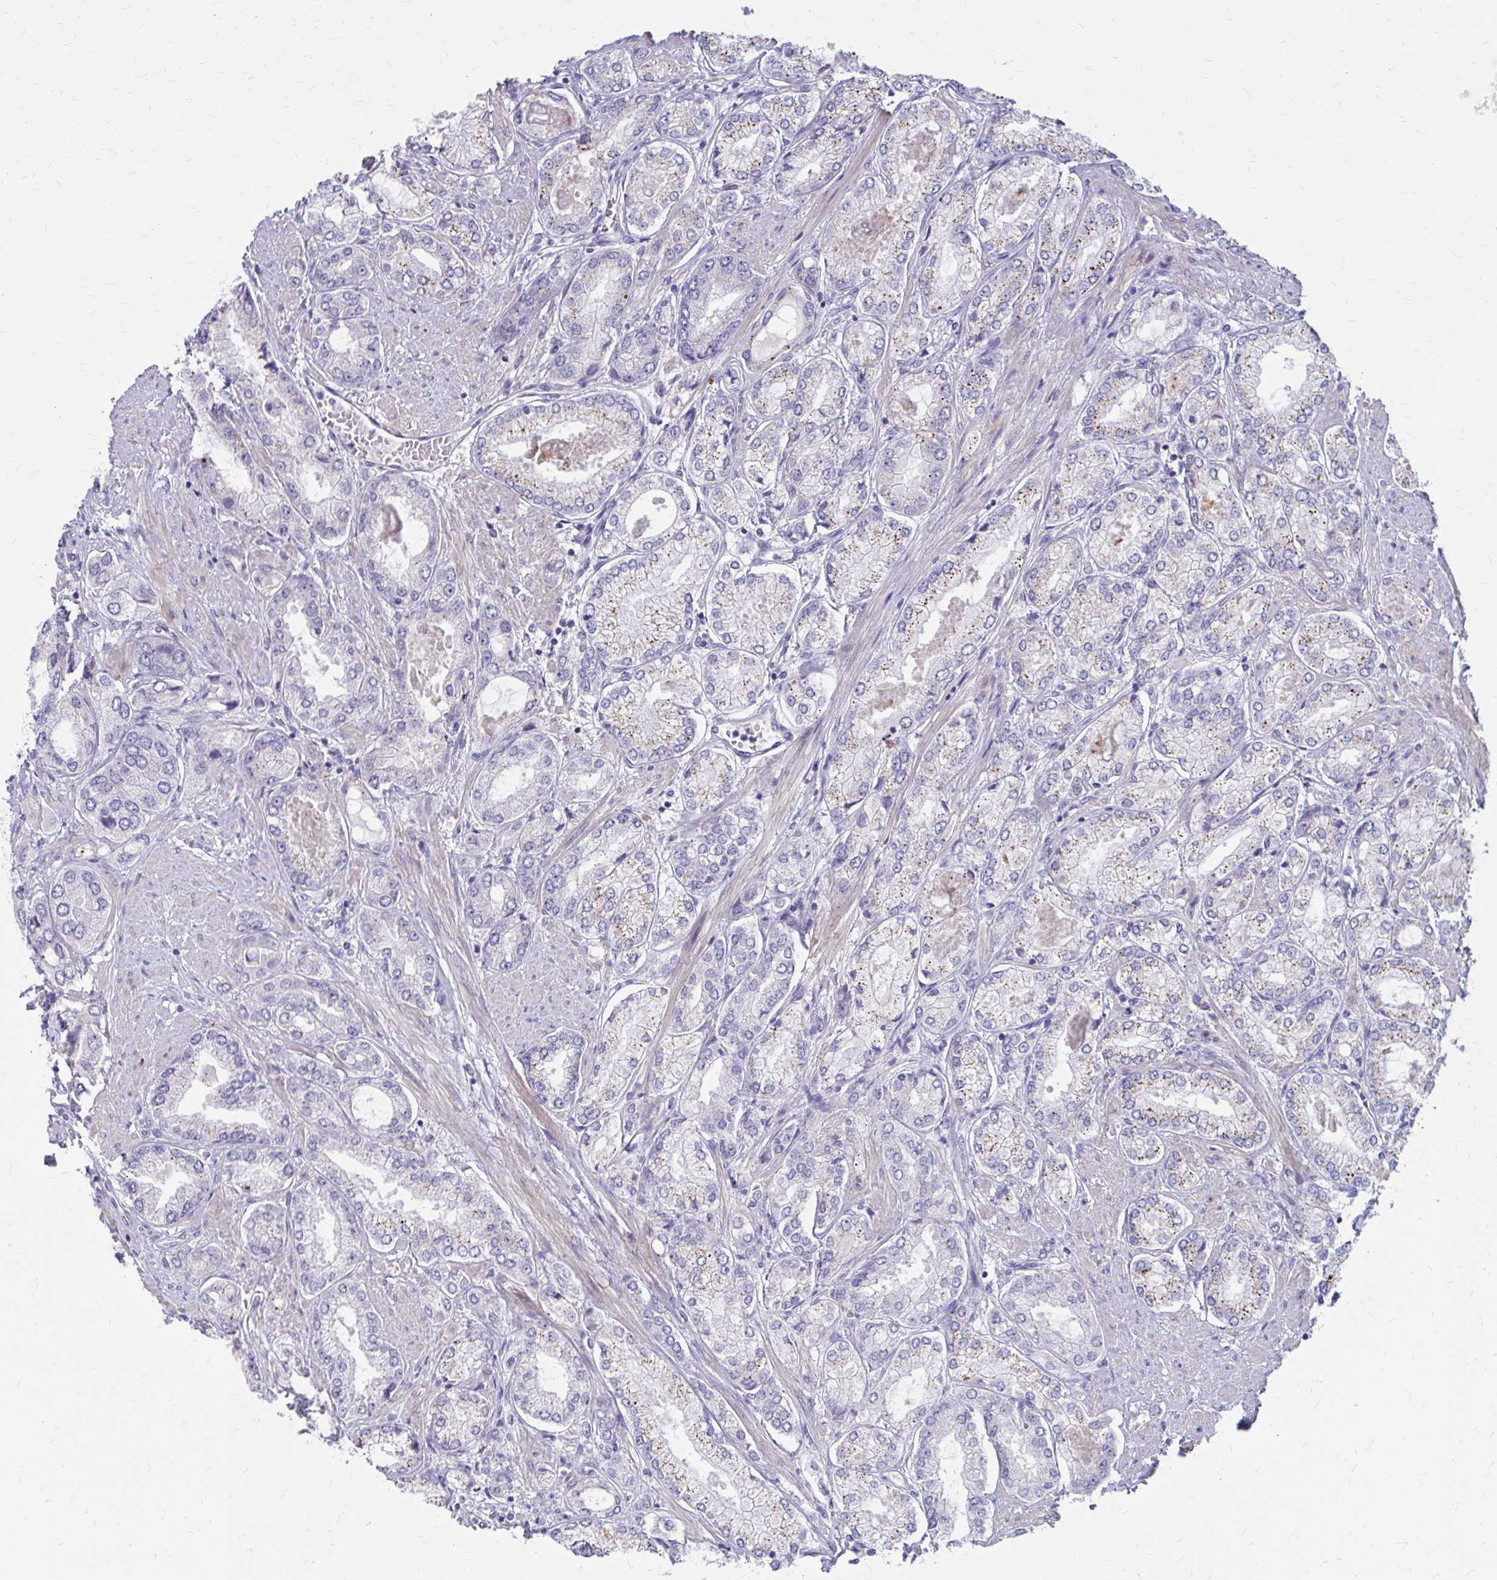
{"staining": {"intensity": "moderate", "quantity": "<25%", "location": "cytoplasmic/membranous"}, "tissue": "prostate cancer", "cell_type": "Tumor cells", "image_type": "cancer", "snomed": [{"axis": "morphology", "description": "Adenocarcinoma, High grade"}, {"axis": "topography", "description": "Prostate"}], "caption": "Immunohistochemistry (IHC) (DAB) staining of human prostate cancer shows moderate cytoplasmic/membranous protein expression in about <25% of tumor cells.", "gene": "GLYATL2", "patient": {"sex": "male", "age": 68}}